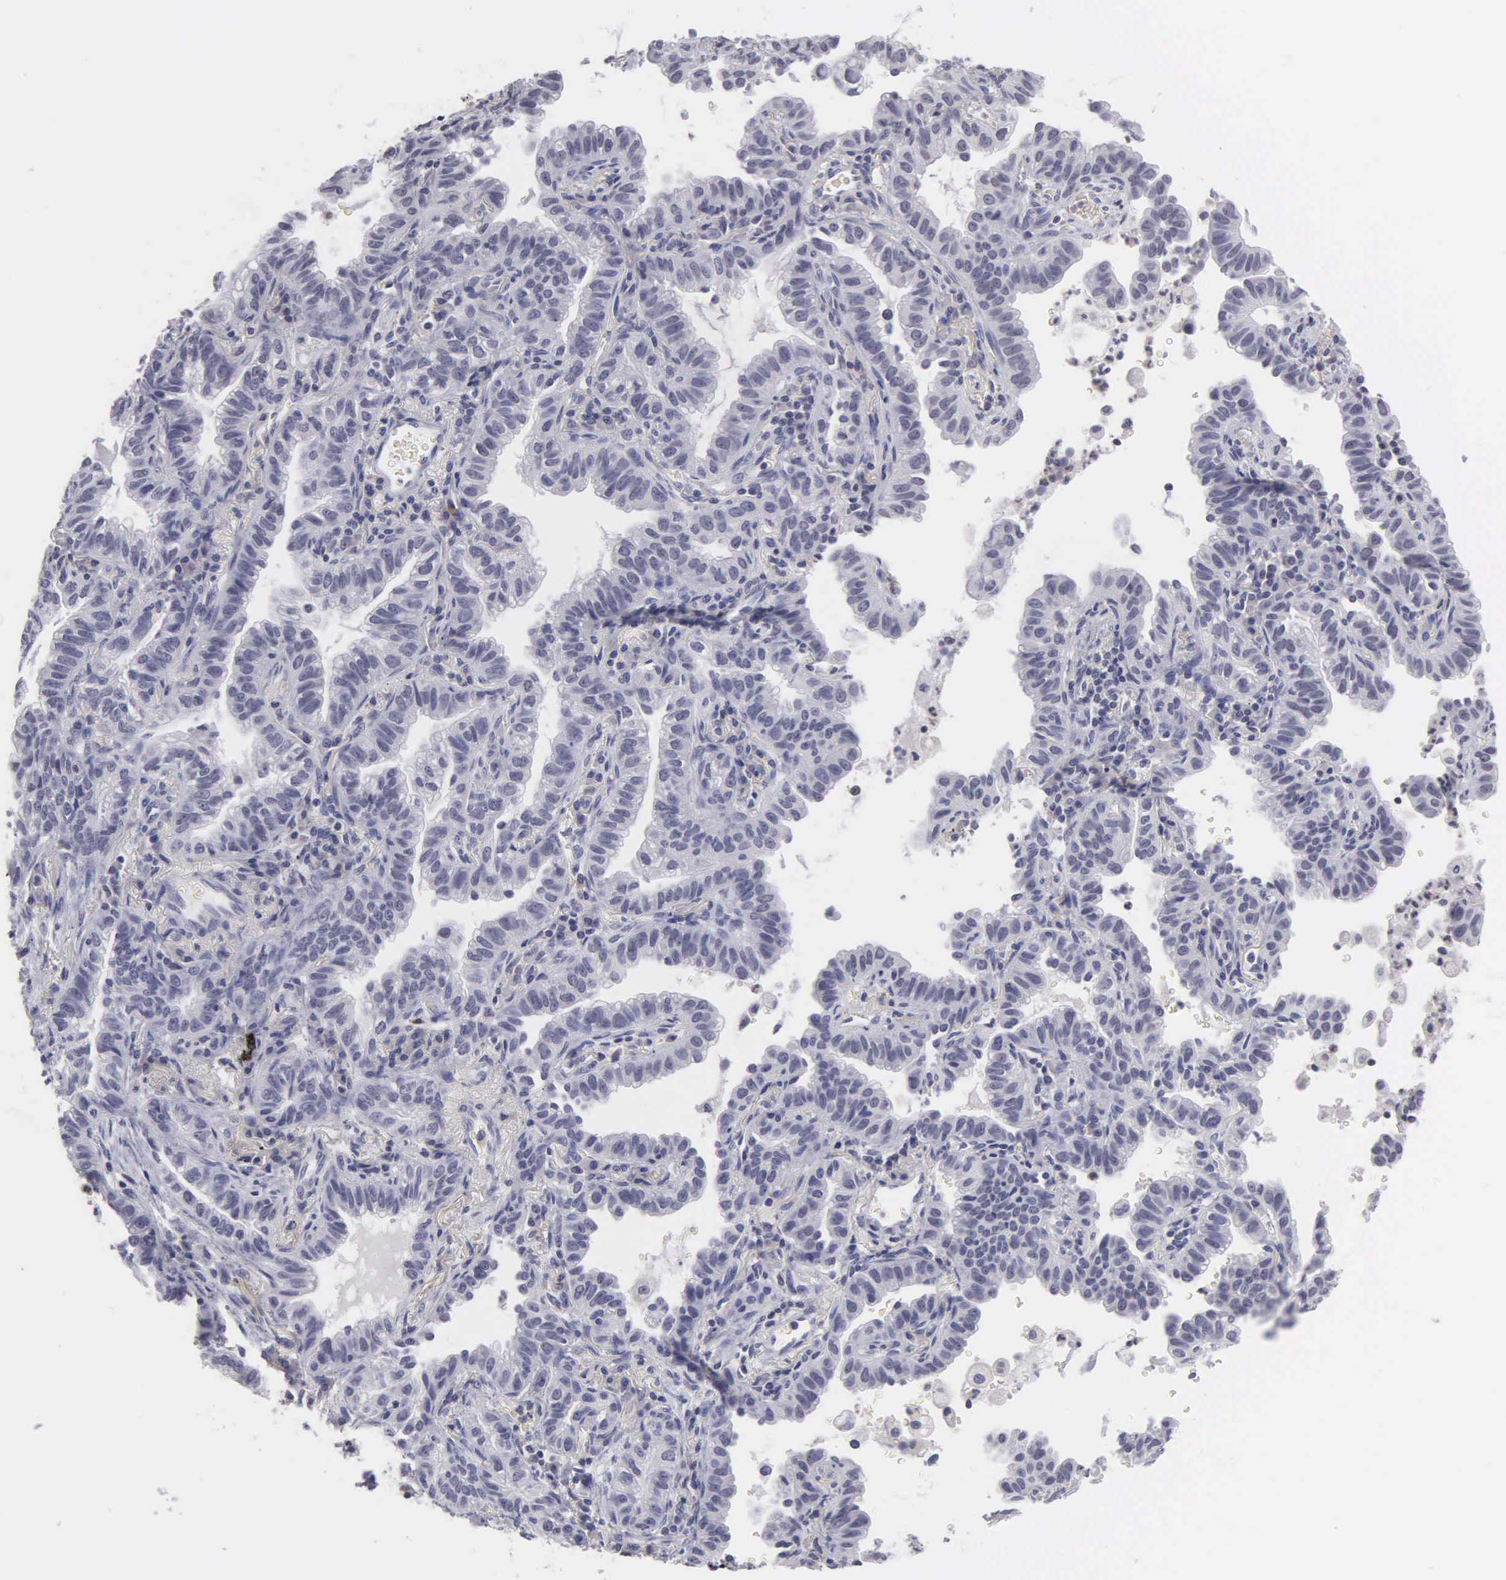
{"staining": {"intensity": "negative", "quantity": "none", "location": "none"}, "tissue": "lung cancer", "cell_type": "Tumor cells", "image_type": "cancer", "snomed": [{"axis": "morphology", "description": "Adenocarcinoma, NOS"}, {"axis": "topography", "description": "Lung"}], "caption": "Immunohistochemistry (IHC) image of human lung cancer stained for a protein (brown), which demonstrates no positivity in tumor cells.", "gene": "BRD1", "patient": {"sex": "female", "age": 50}}